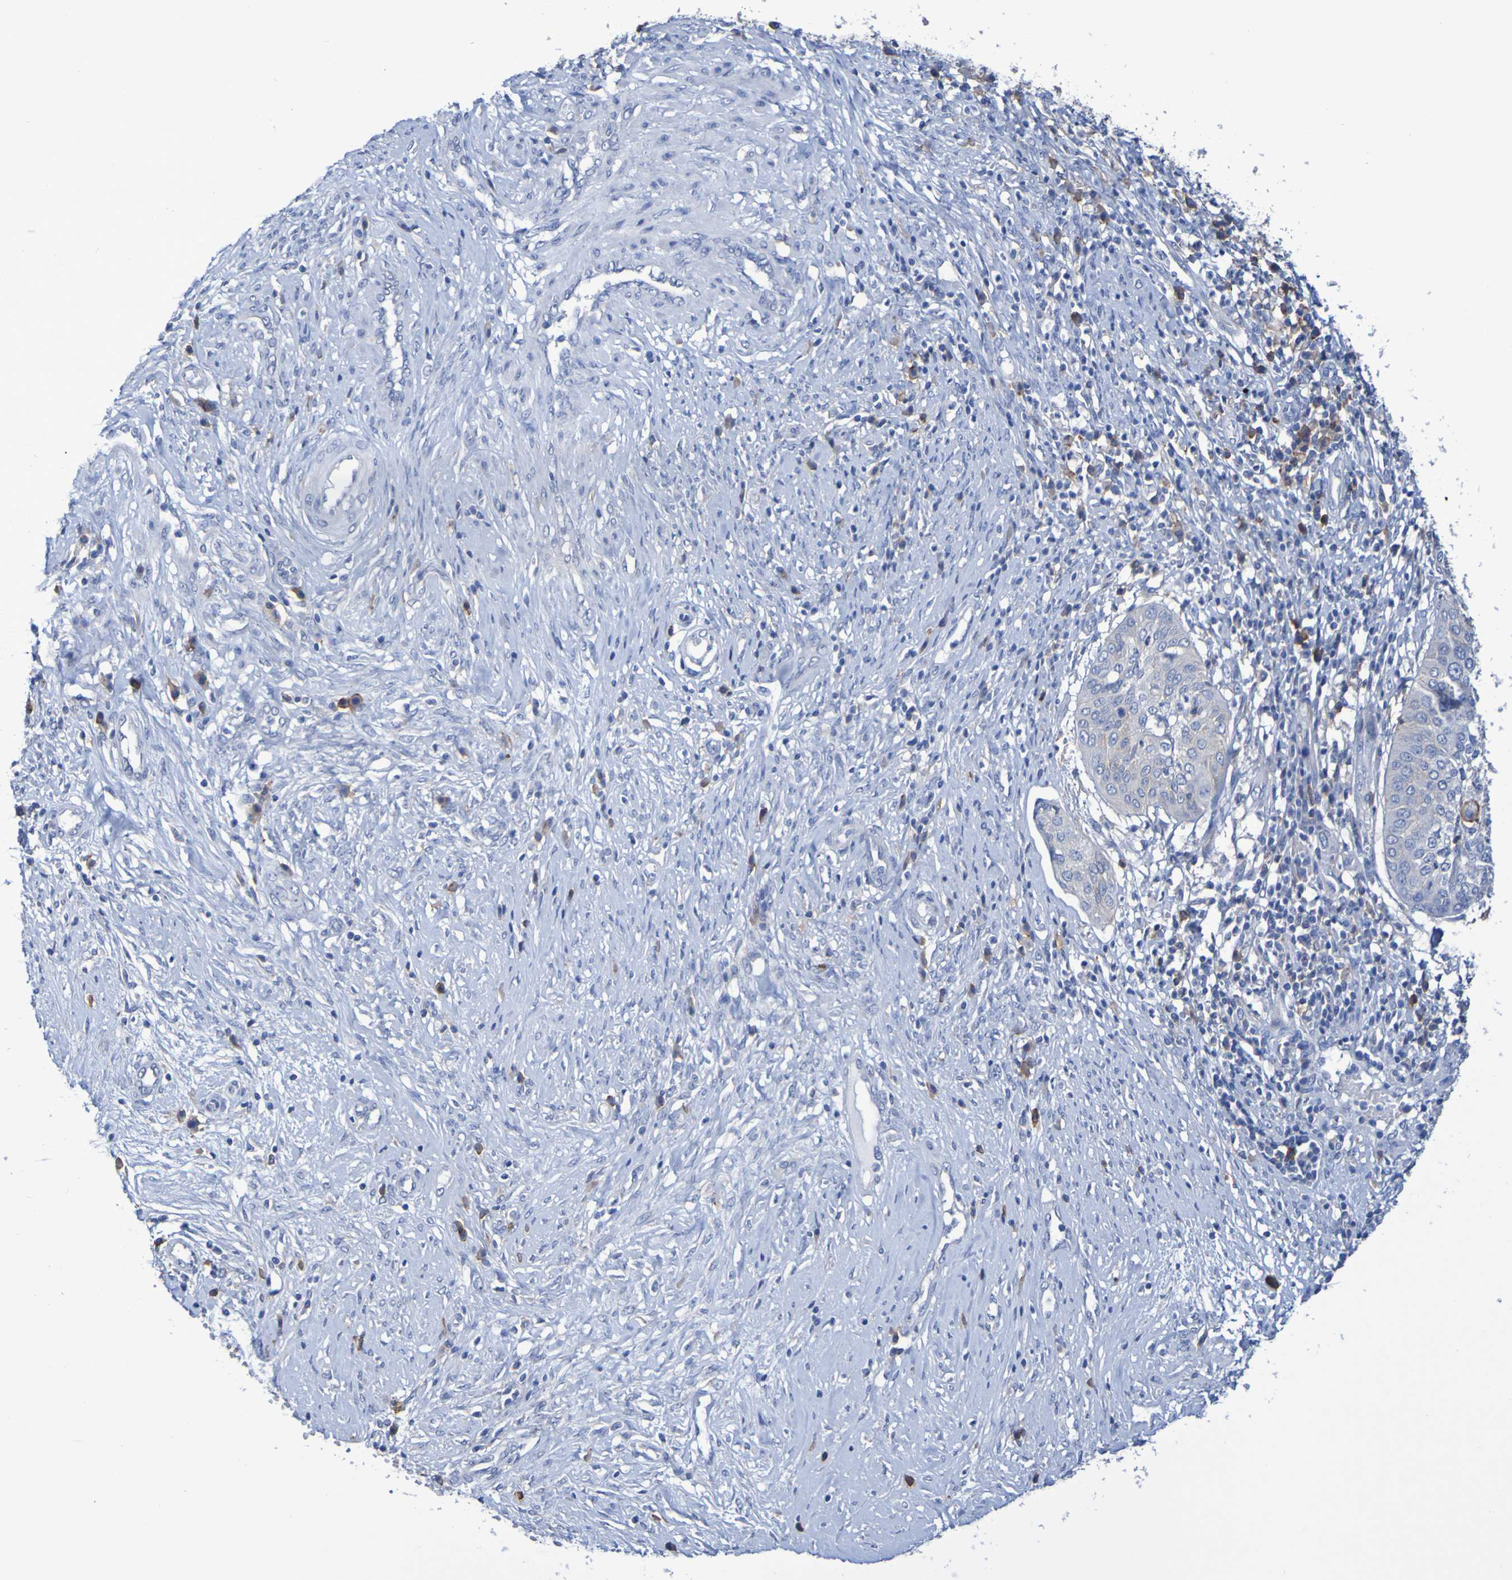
{"staining": {"intensity": "negative", "quantity": "none", "location": "none"}, "tissue": "cervical cancer", "cell_type": "Tumor cells", "image_type": "cancer", "snomed": [{"axis": "morphology", "description": "Normal tissue, NOS"}, {"axis": "morphology", "description": "Squamous cell carcinoma, NOS"}, {"axis": "topography", "description": "Cervix"}], "caption": "Tumor cells show no significant protein expression in cervical cancer.", "gene": "SLC3A2", "patient": {"sex": "female", "age": 39}}